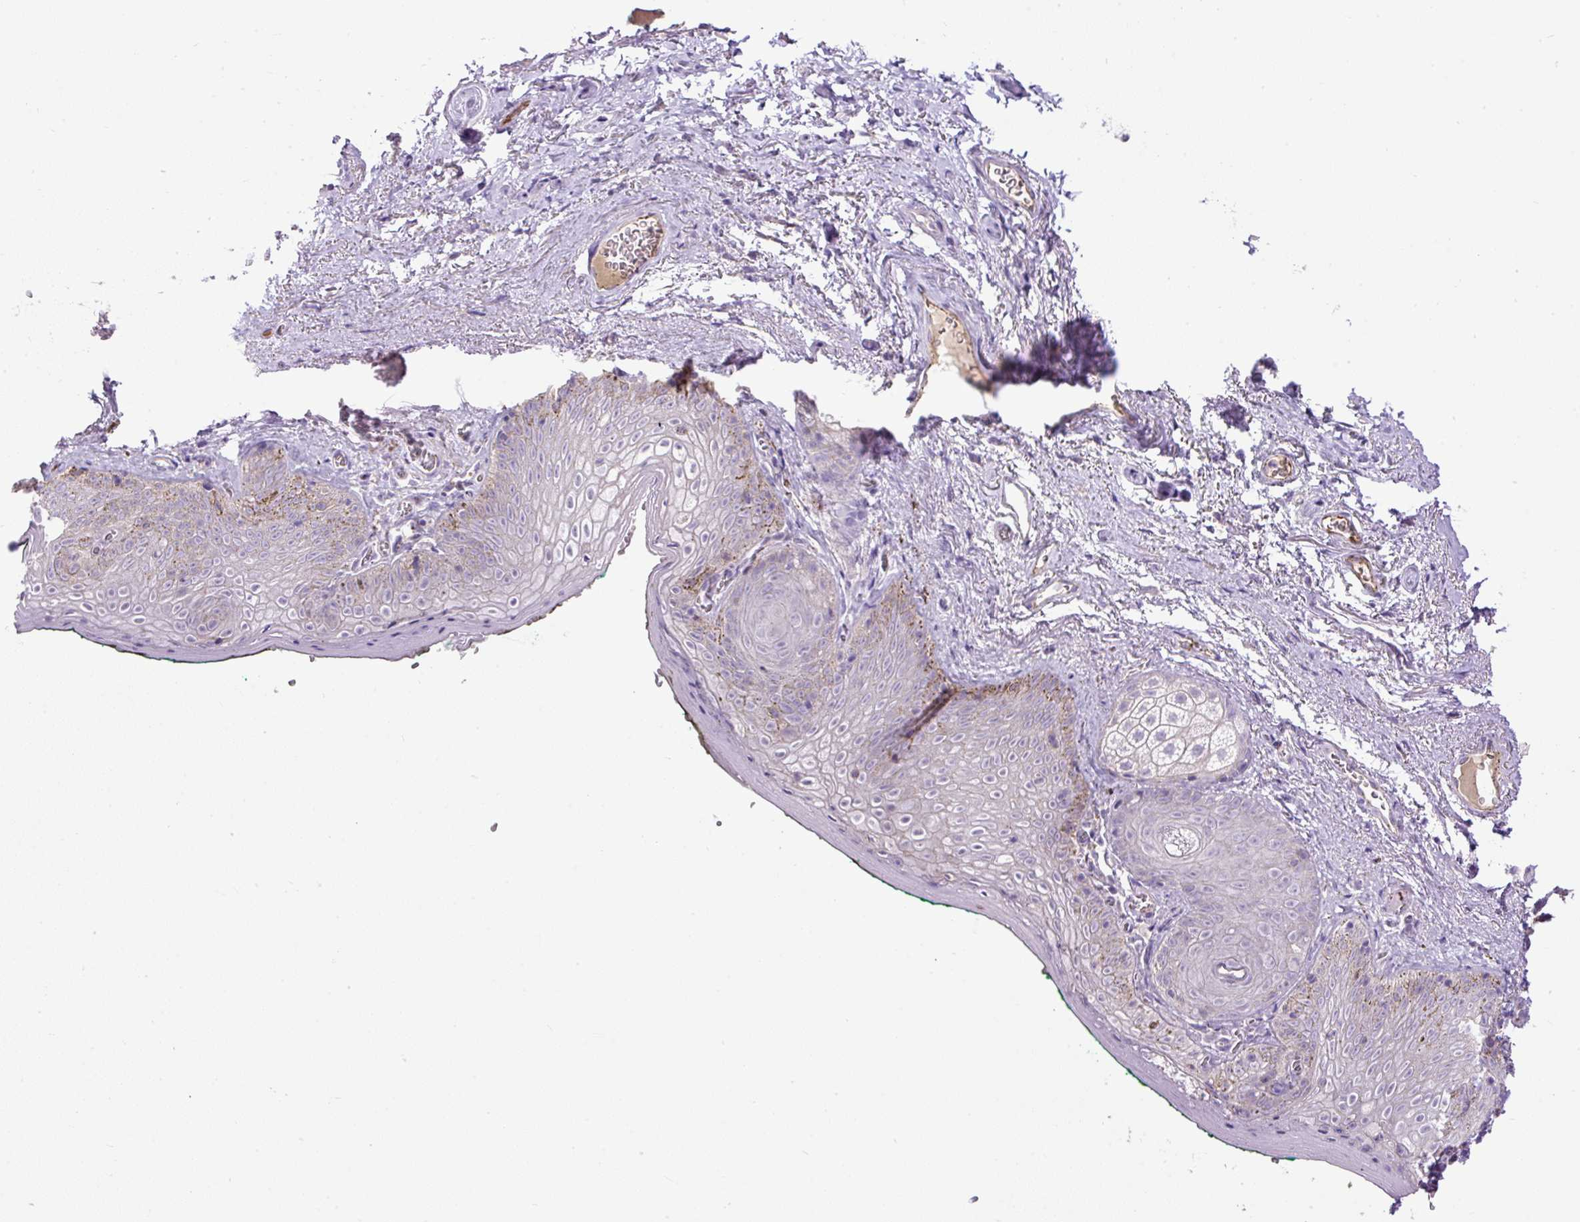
{"staining": {"intensity": "negative", "quantity": "none", "location": "none"}, "tissue": "vagina", "cell_type": "Squamous epithelial cells", "image_type": "normal", "snomed": [{"axis": "morphology", "description": "Normal tissue, NOS"}, {"axis": "topography", "description": "Vulva"}, {"axis": "topography", "description": "Vagina"}, {"axis": "topography", "description": "Peripheral nerve tissue"}], "caption": "Vagina stained for a protein using IHC displays no positivity squamous epithelial cells.", "gene": "LEFTY1", "patient": {"sex": "female", "age": 66}}